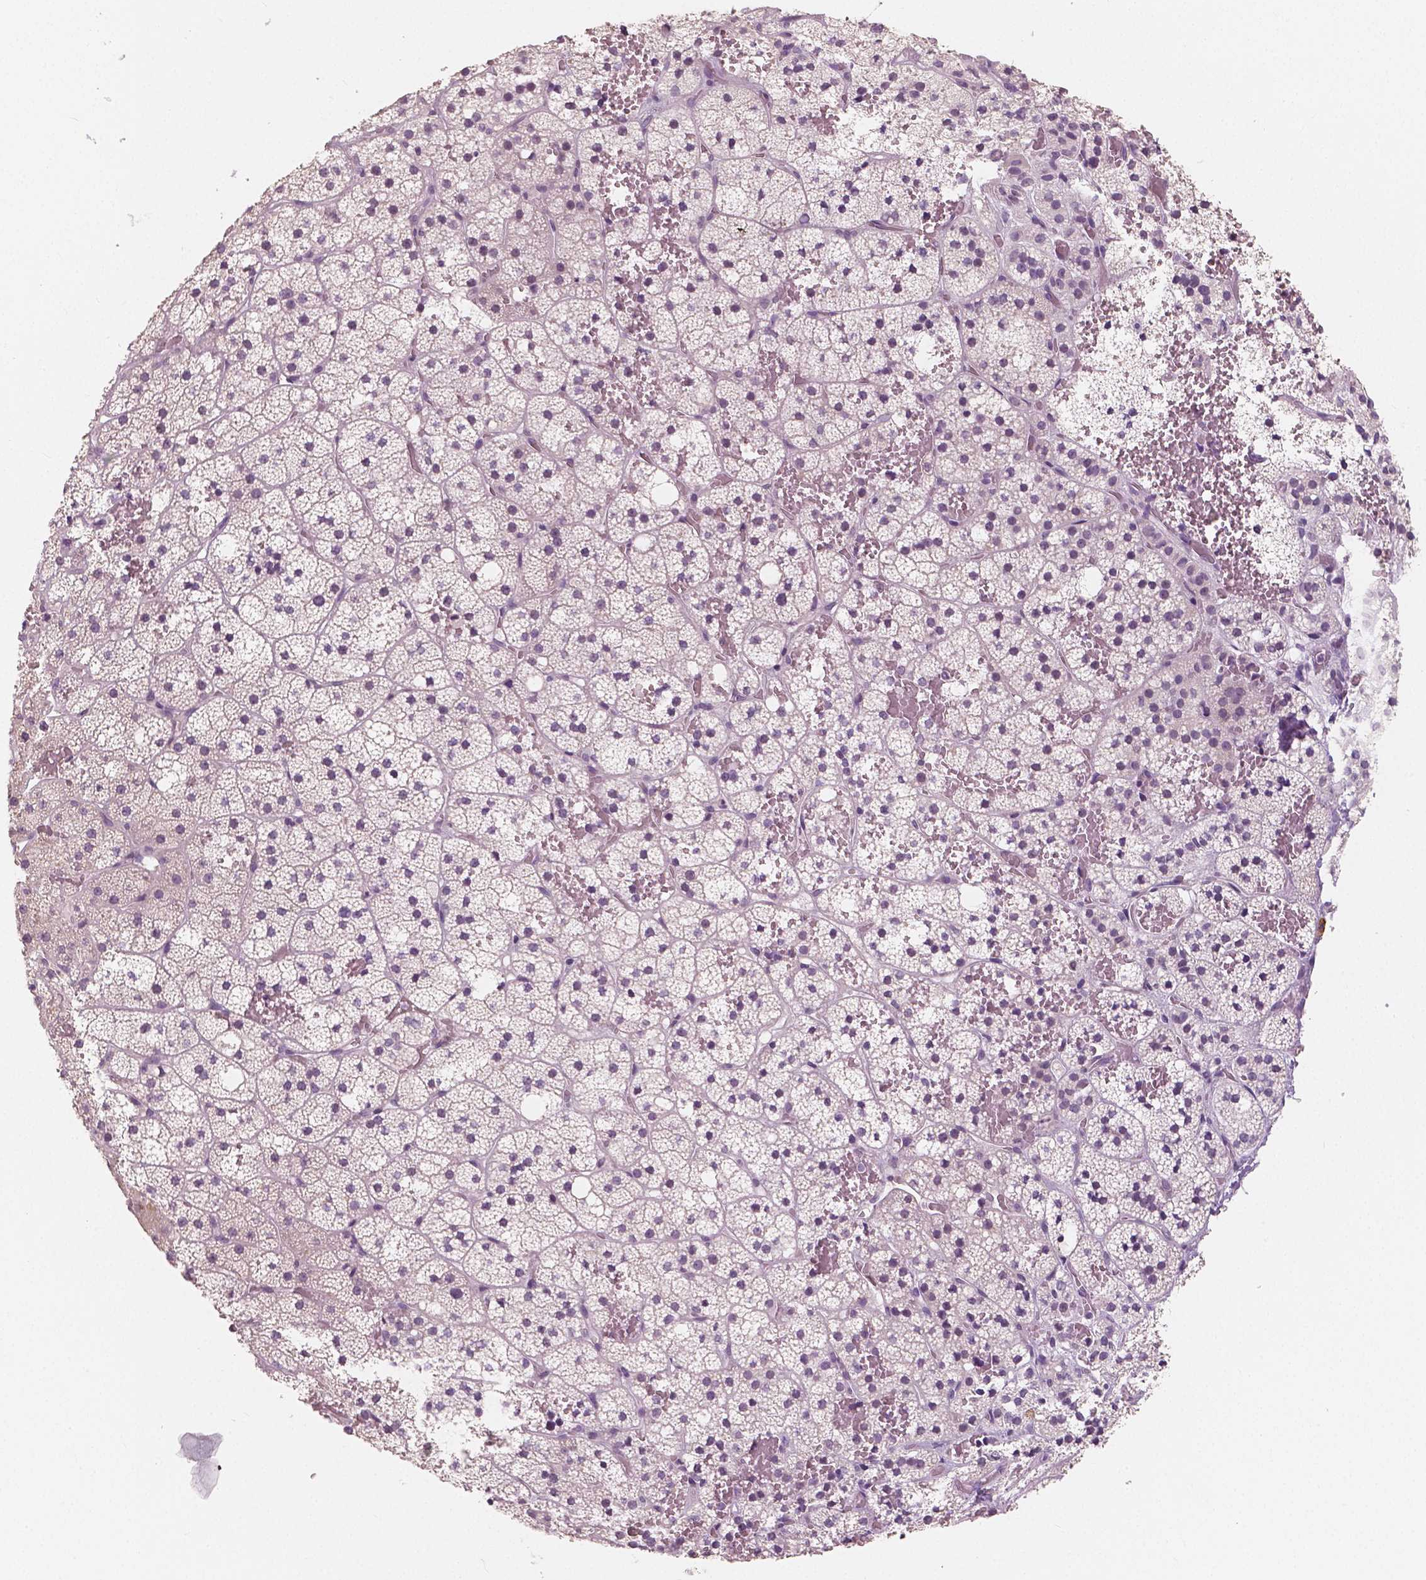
{"staining": {"intensity": "negative", "quantity": "none", "location": "none"}, "tissue": "adrenal gland", "cell_type": "Glandular cells", "image_type": "normal", "snomed": [{"axis": "morphology", "description": "Normal tissue, NOS"}, {"axis": "topography", "description": "Adrenal gland"}], "caption": "Glandular cells show no significant positivity in normal adrenal gland.", "gene": "KIT", "patient": {"sex": "male", "age": 53}}